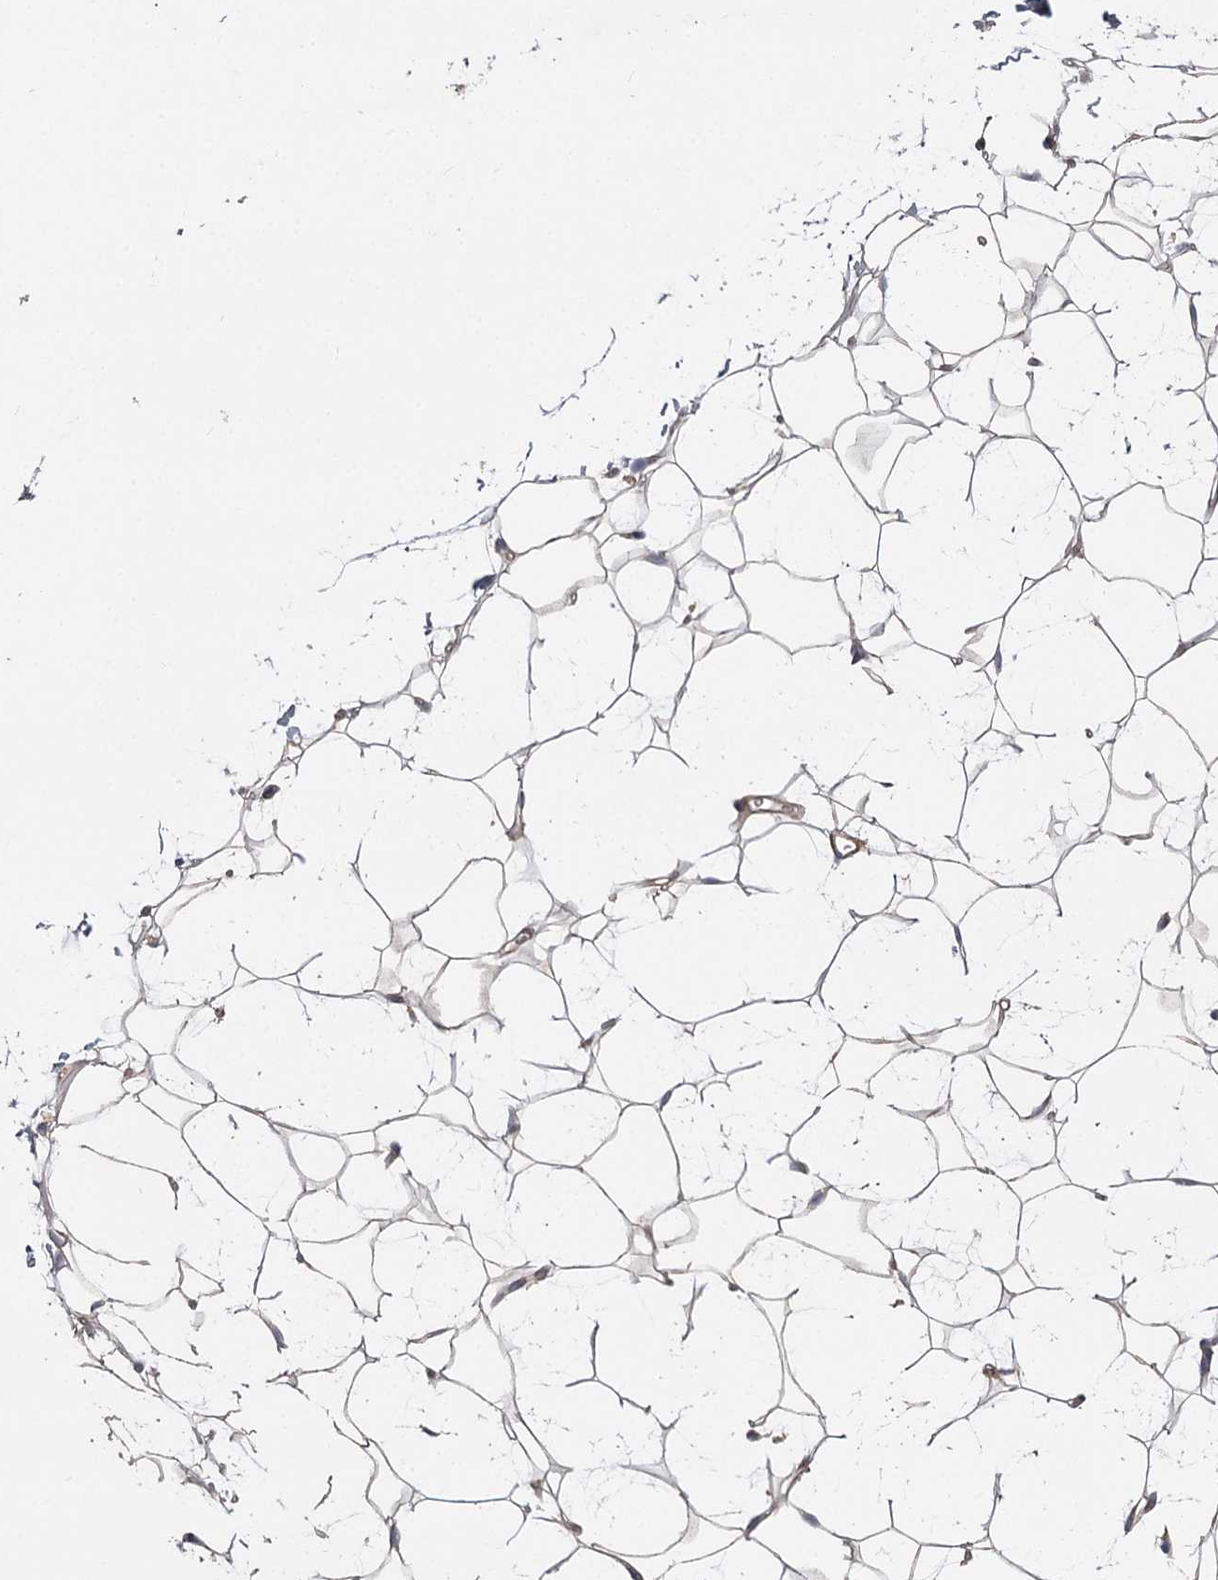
{"staining": {"intensity": "negative", "quantity": "none", "location": "none"}, "tissue": "adipose tissue", "cell_type": "Adipocytes", "image_type": "normal", "snomed": [{"axis": "morphology", "description": "Normal tissue, NOS"}, {"axis": "topography", "description": "Breast"}], "caption": "Adipocytes are negative for brown protein staining in normal adipose tissue. (DAB immunohistochemistry (IHC), high magnification).", "gene": "DHRS9", "patient": {"sex": "female", "age": 26}}